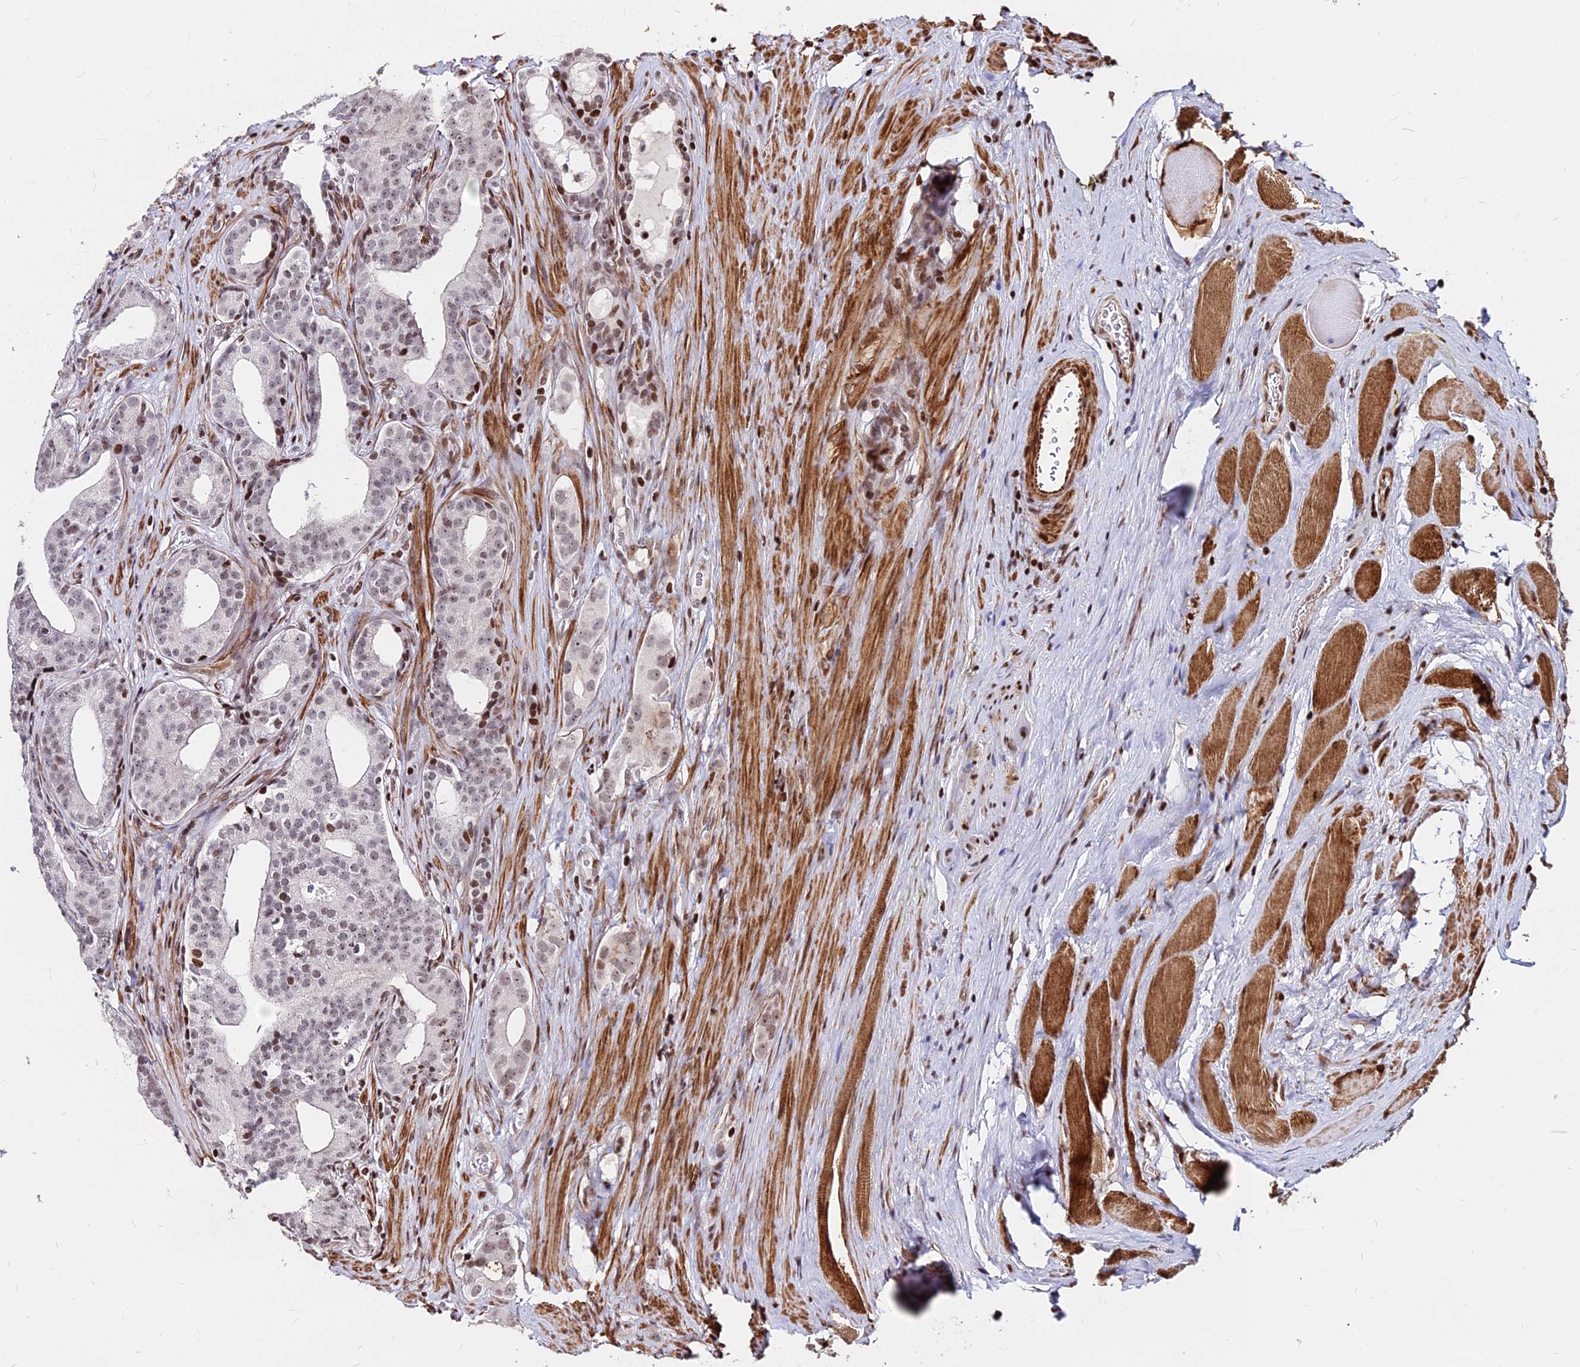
{"staining": {"intensity": "weak", "quantity": ">75%", "location": "nuclear"}, "tissue": "prostate cancer", "cell_type": "Tumor cells", "image_type": "cancer", "snomed": [{"axis": "morphology", "description": "Adenocarcinoma, Low grade"}, {"axis": "topography", "description": "Prostate"}], "caption": "The immunohistochemical stain shows weak nuclear positivity in tumor cells of prostate cancer (low-grade adenocarcinoma) tissue.", "gene": "NYAP2", "patient": {"sex": "male", "age": 71}}